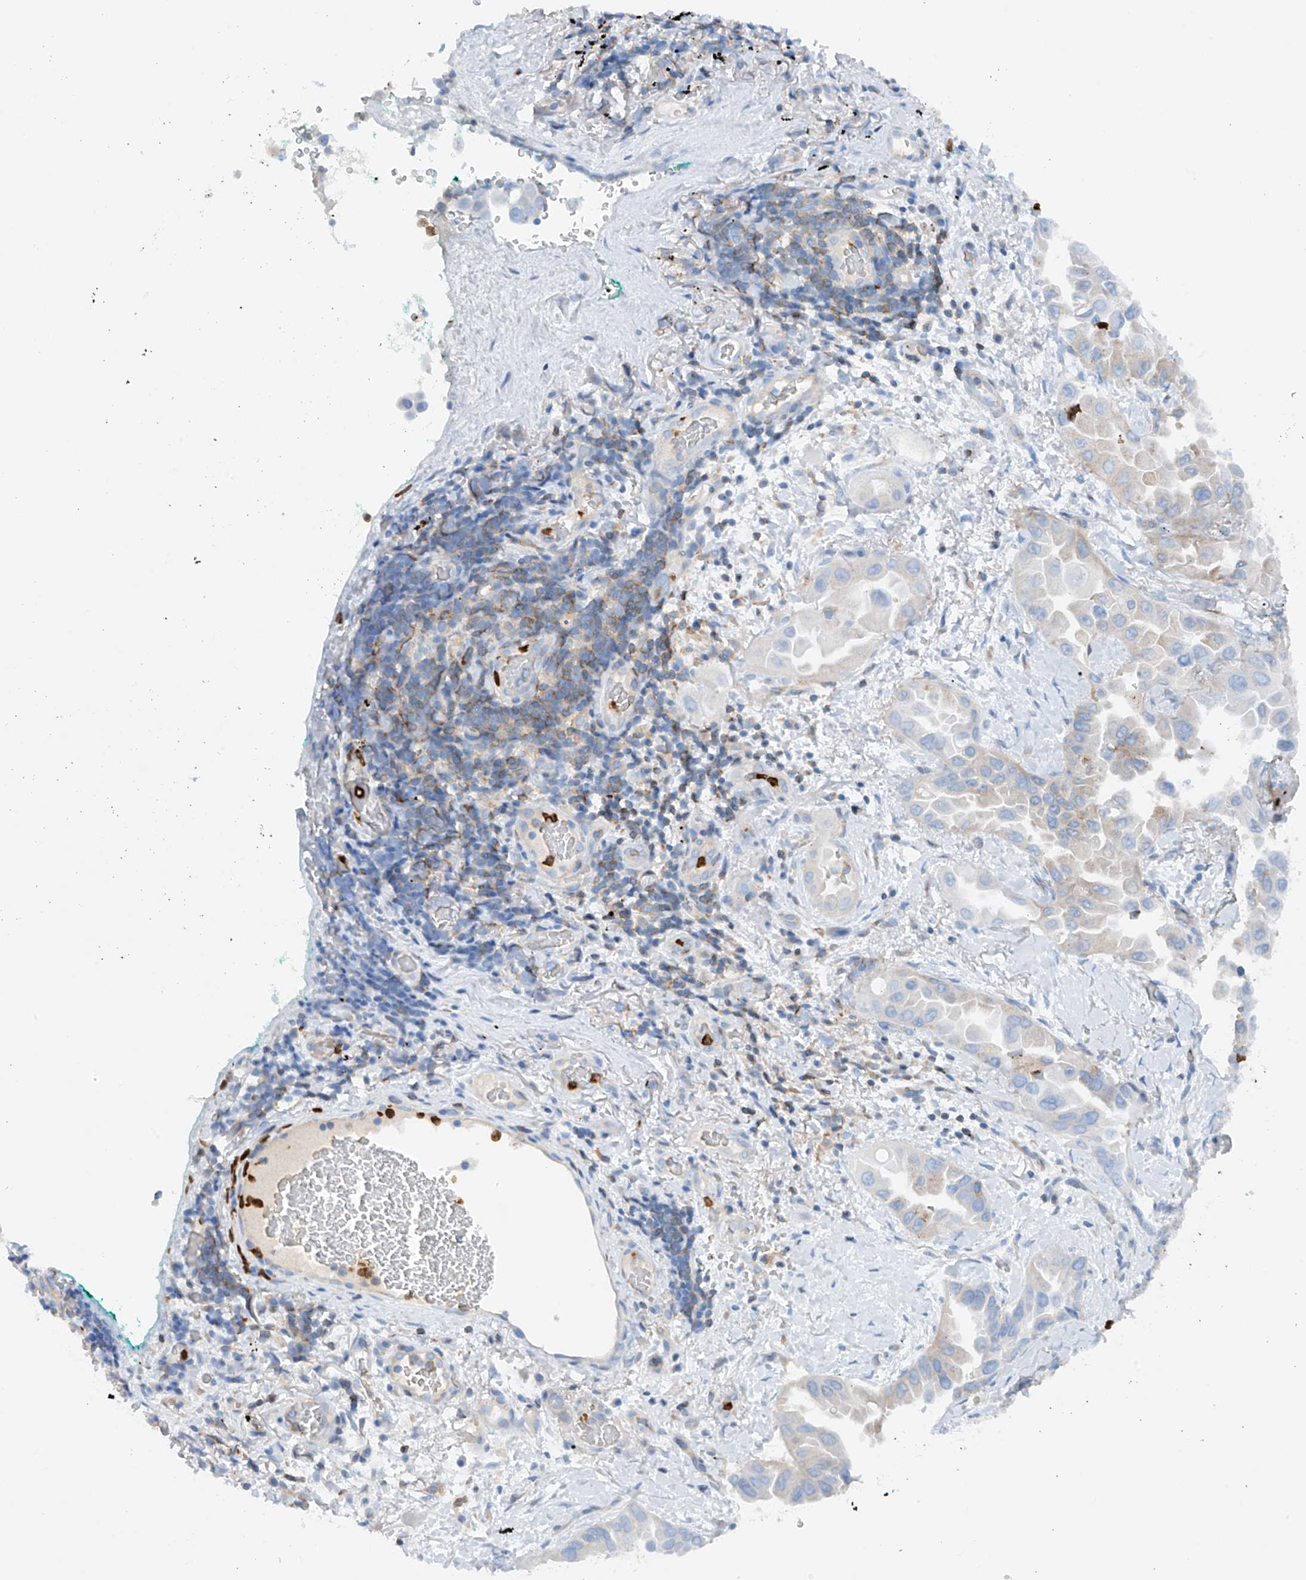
{"staining": {"intensity": "negative", "quantity": "none", "location": "none"}, "tissue": "lung cancer", "cell_type": "Tumor cells", "image_type": "cancer", "snomed": [{"axis": "morphology", "description": "Adenocarcinoma, NOS"}, {"axis": "topography", "description": "Lung"}], "caption": "Tumor cells show no significant staining in lung adenocarcinoma.", "gene": "PHACTR2", "patient": {"sex": "female", "age": 67}}